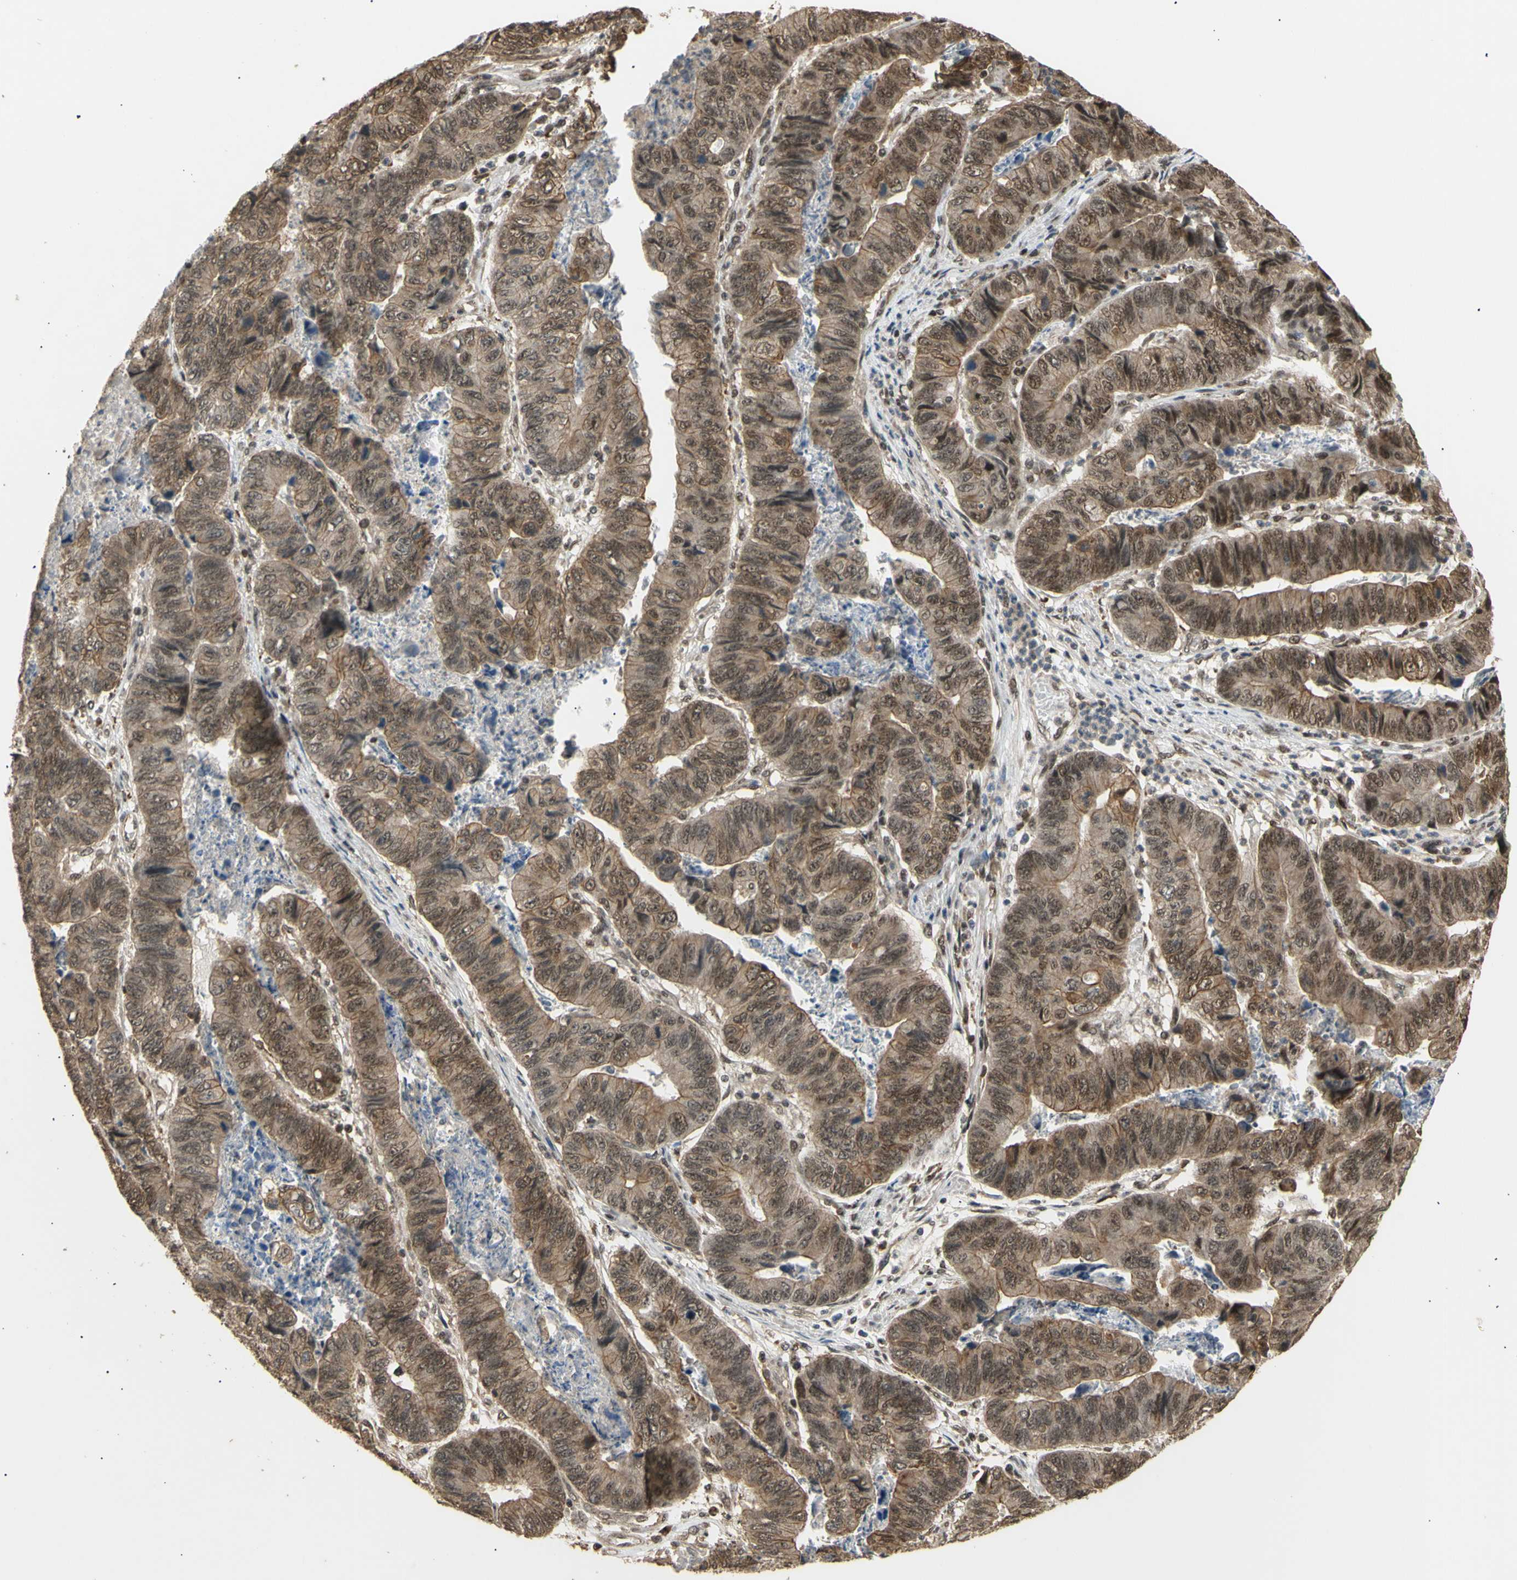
{"staining": {"intensity": "weak", "quantity": ">75%", "location": "cytoplasmic/membranous,nuclear"}, "tissue": "stomach cancer", "cell_type": "Tumor cells", "image_type": "cancer", "snomed": [{"axis": "morphology", "description": "Adenocarcinoma, NOS"}, {"axis": "topography", "description": "Stomach, lower"}], "caption": "Protein expression analysis of human stomach cancer reveals weak cytoplasmic/membranous and nuclear positivity in approximately >75% of tumor cells.", "gene": "GTF2E2", "patient": {"sex": "male", "age": 77}}